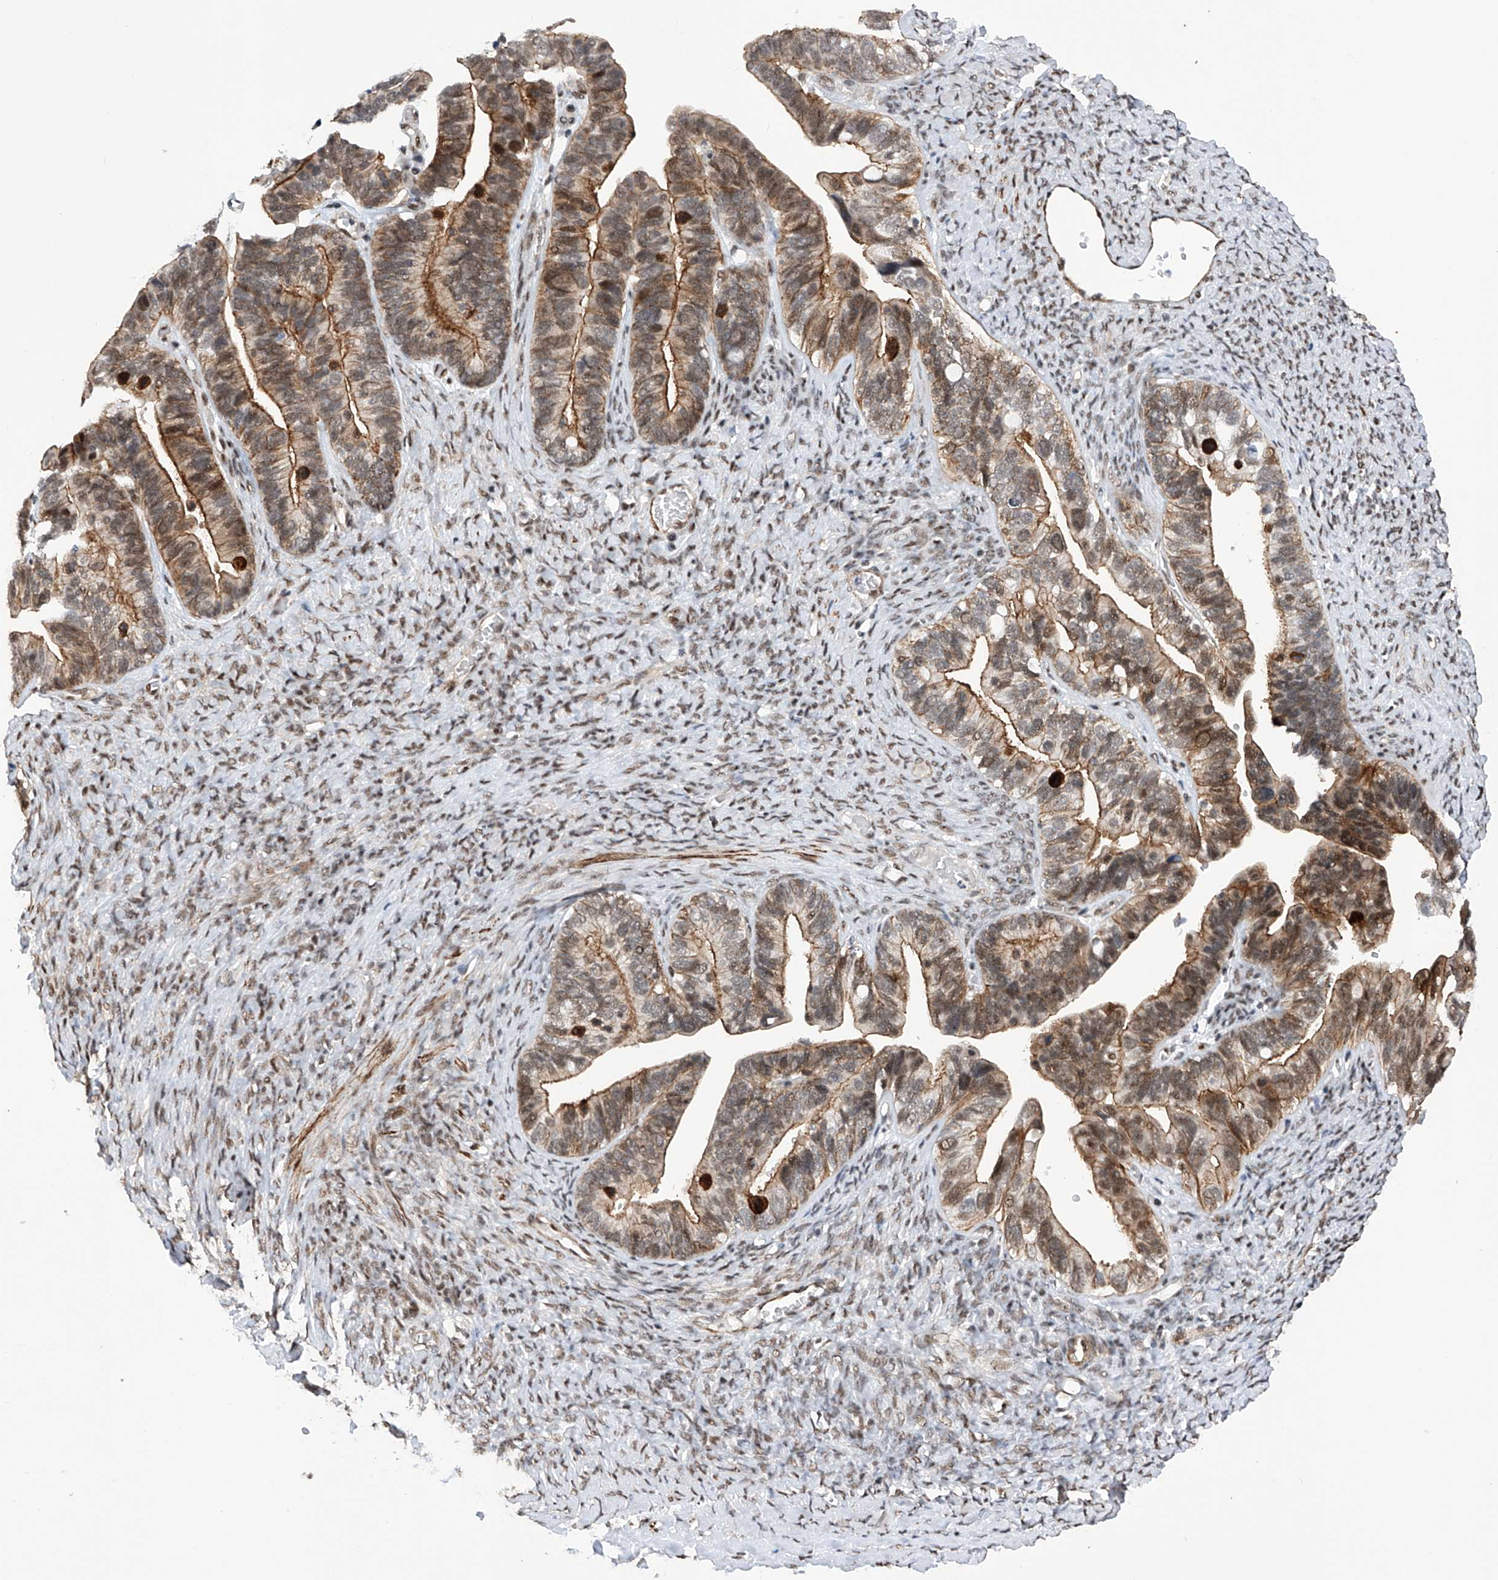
{"staining": {"intensity": "moderate", "quantity": ">75%", "location": "cytoplasmic/membranous,nuclear"}, "tissue": "ovarian cancer", "cell_type": "Tumor cells", "image_type": "cancer", "snomed": [{"axis": "morphology", "description": "Cystadenocarcinoma, serous, NOS"}, {"axis": "topography", "description": "Ovary"}], "caption": "Protein staining of ovarian cancer tissue shows moderate cytoplasmic/membranous and nuclear expression in approximately >75% of tumor cells.", "gene": "NFATC4", "patient": {"sex": "female", "age": 56}}